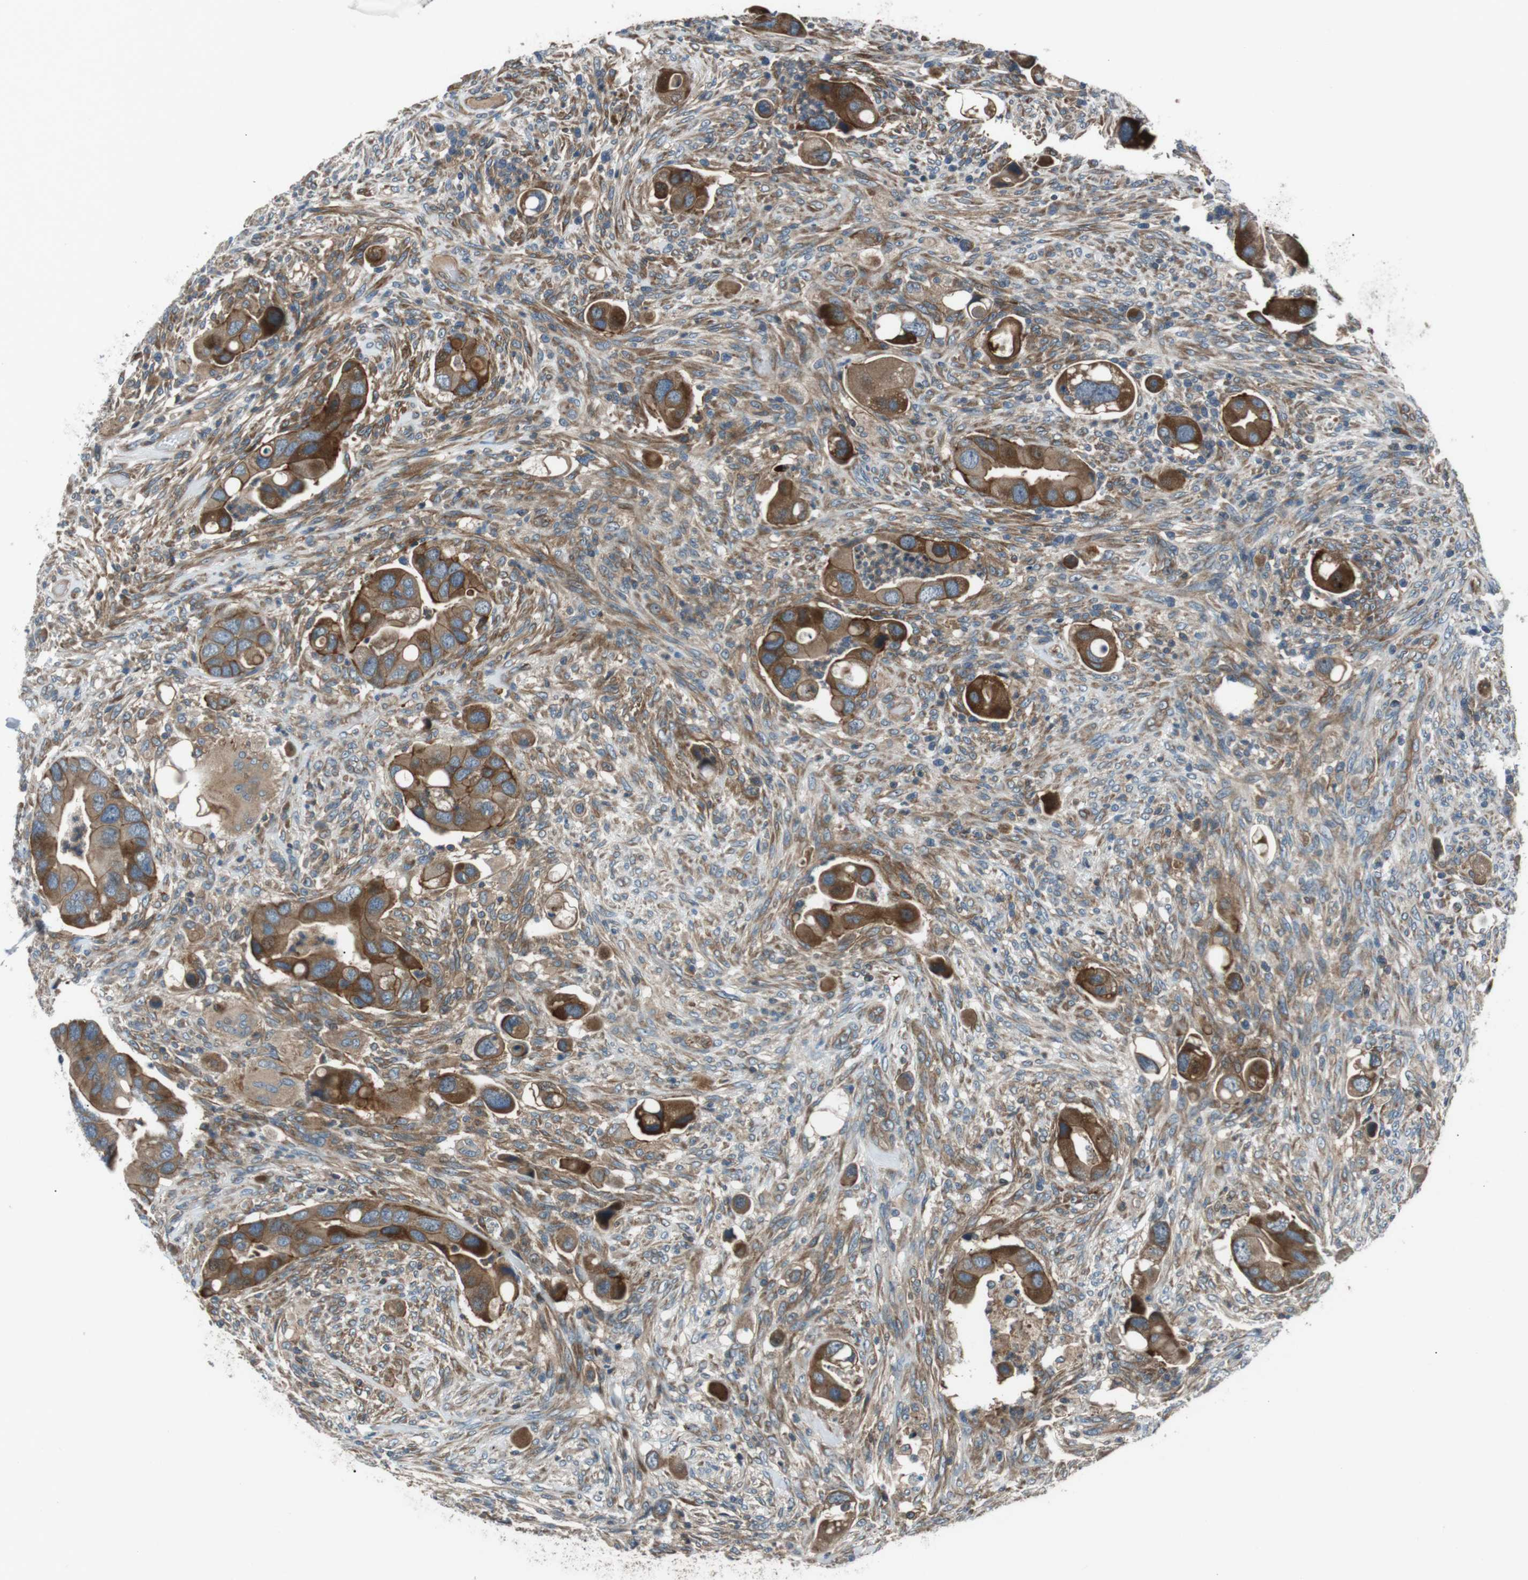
{"staining": {"intensity": "strong", "quantity": ">75%", "location": "cytoplasmic/membranous"}, "tissue": "colorectal cancer", "cell_type": "Tumor cells", "image_type": "cancer", "snomed": [{"axis": "morphology", "description": "Adenocarcinoma, NOS"}, {"axis": "topography", "description": "Rectum"}], "caption": "Human adenocarcinoma (colorectal) stained with a protein marker shows strong staining in tumor cells.", "gene": "GPR161", "patient": {"sex": "female", "age": 57}}